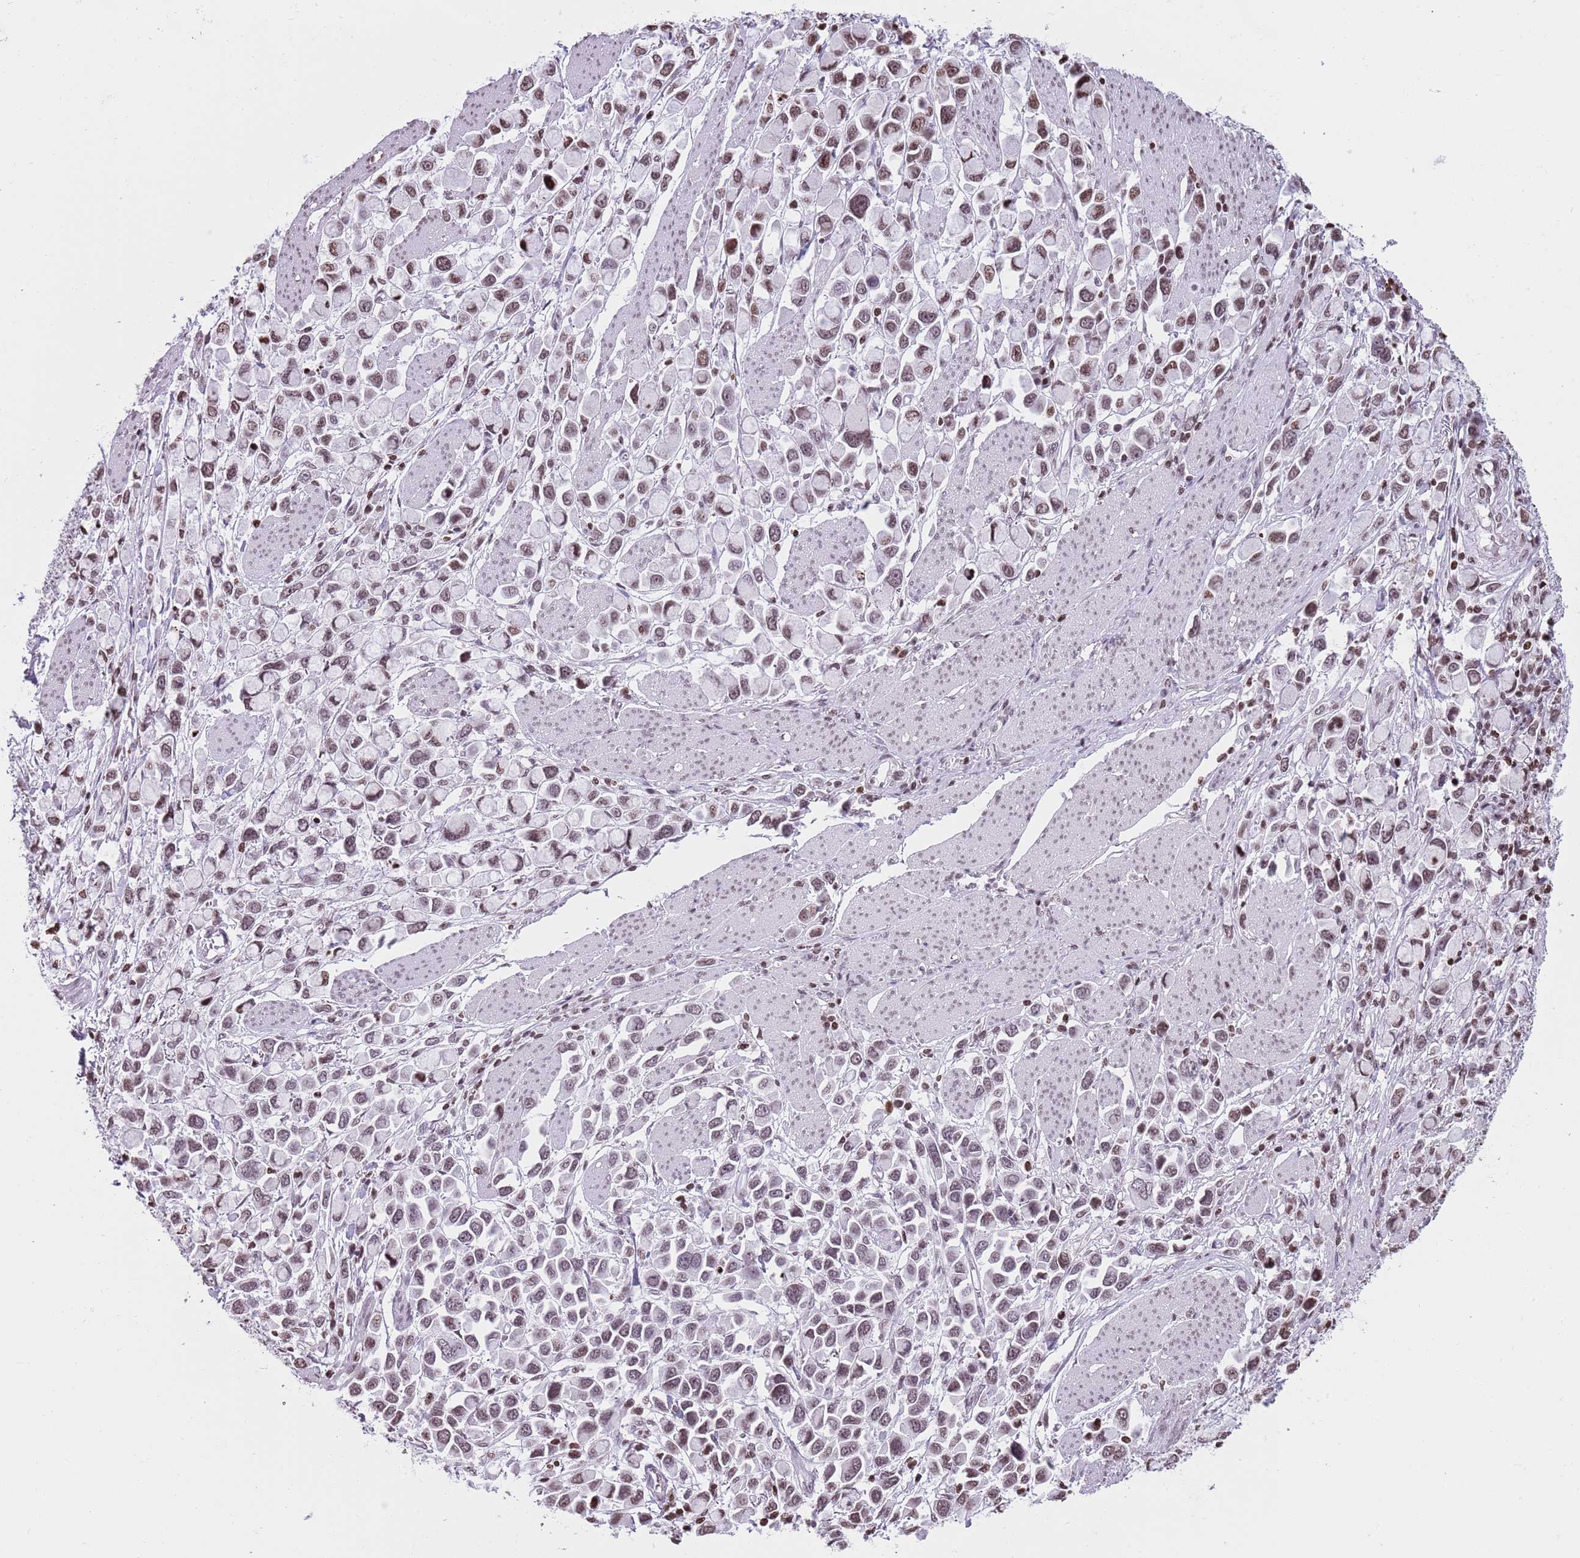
{"staining": {"intensity": "moderate", "quantity": ">75%", "location": "nuclear"}, "tissue": "stomach cancer", "cell_type": "Tumor cells", "image_type": "cancer", "snomed": [{"axis": "morphology", "description": "Adenocarcinoma, NOS"}, {"axis": "topography", "description": "Stomach"}], "caption": "DAB (3,3'-diaminobenzidine) immunohistochemical staining of adenocarcinoma (stomach) shows moderate nuclear protein staining in approximately >75% of tumor cells.", "gene": "KPNA3", "patient": {"sex": "female", "age": 81}}